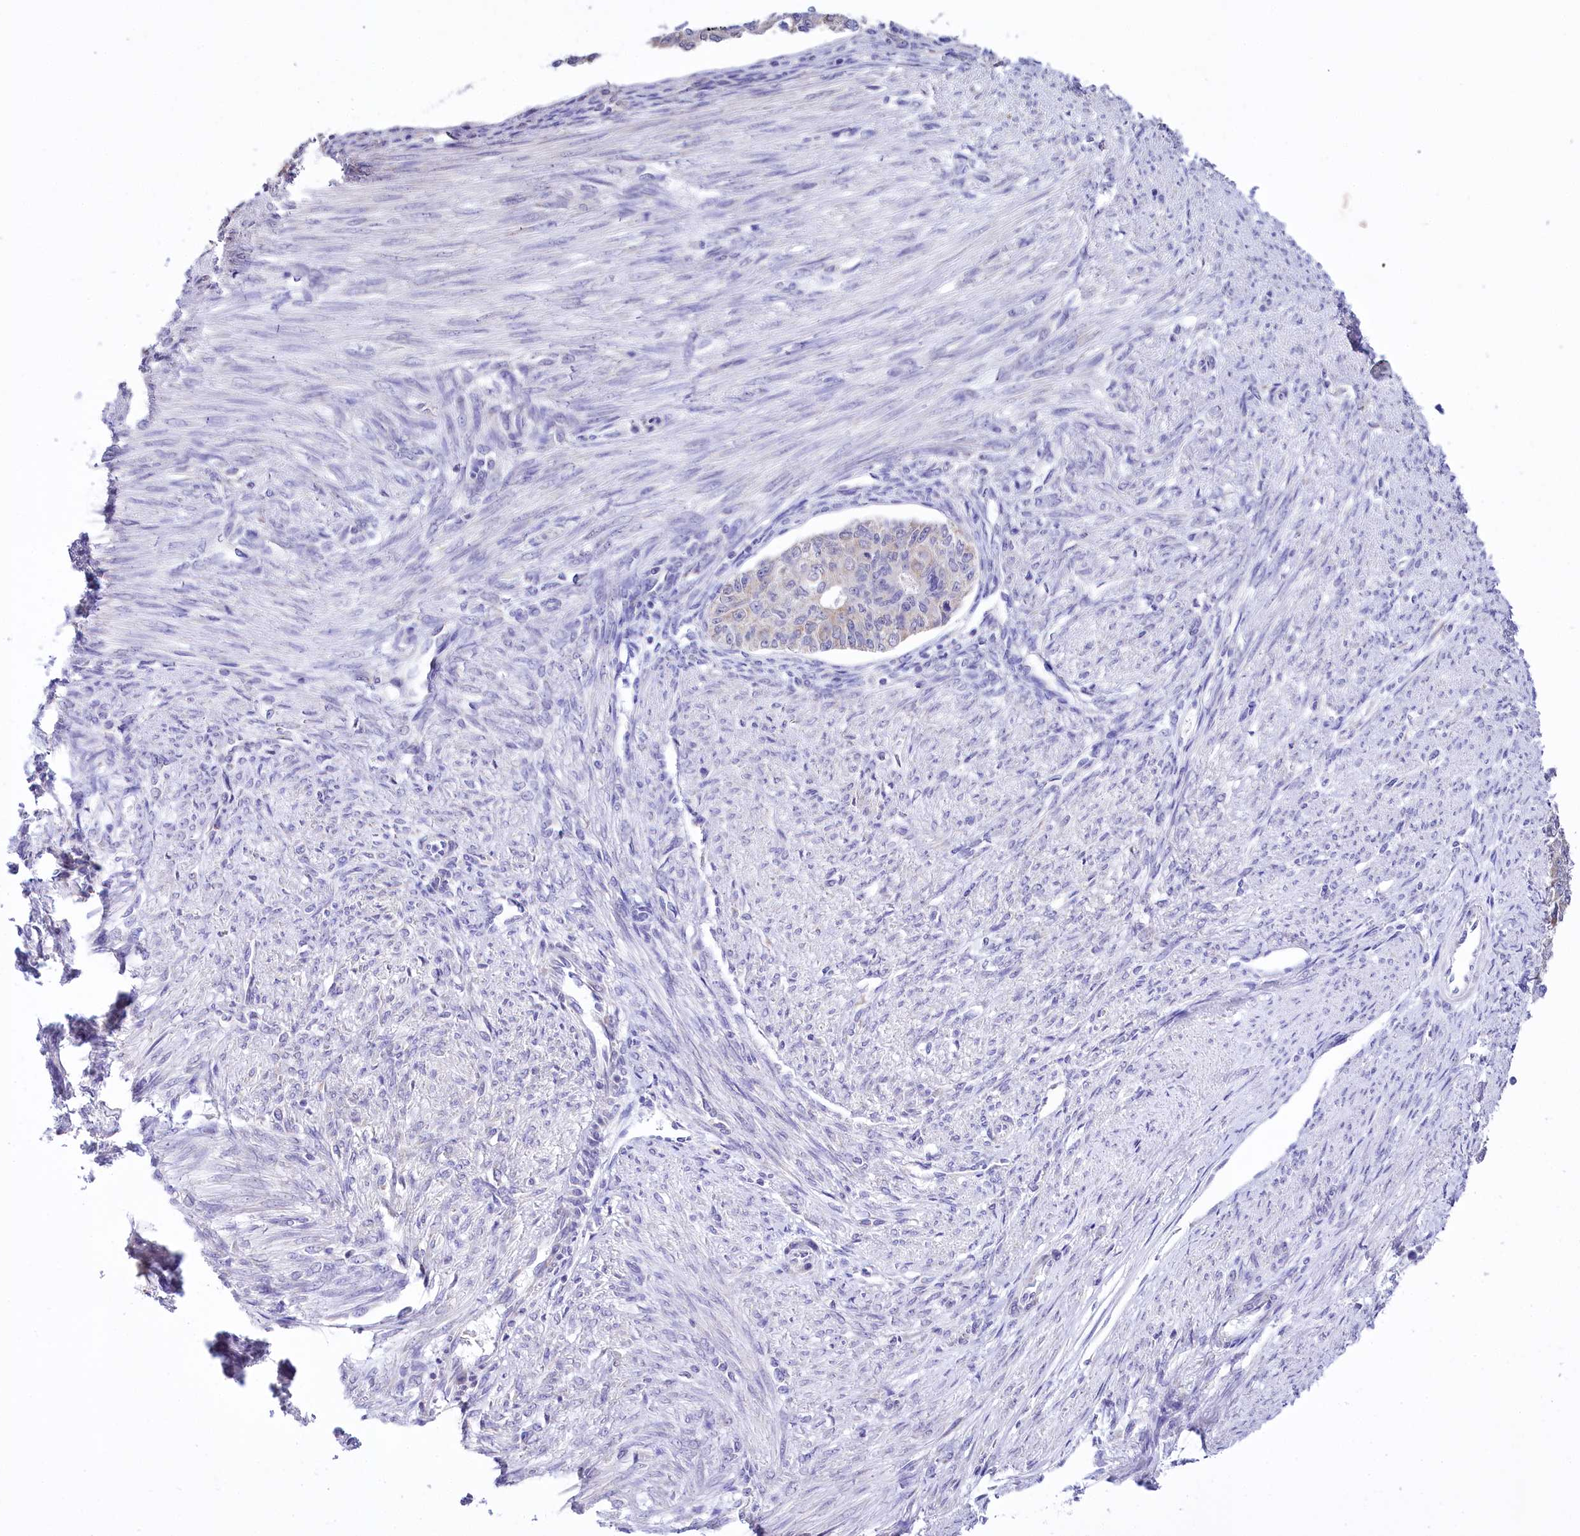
{"staining": {"intensity": "weak", "quantity": "<25%", "location": "cytoplasmic/membranous"}, "tissue": "endometrial cancer", "cell_type": "Tumor cells", "image_type": "cancer", "snomed": [{"axis": "morphology", "description": "Adenocarcinoma, NOS"}, {"axis": "topography", "description": "Endometrium"}], "caption": "Immunohistochemistry (IHC) of human endometrial cancer shows no positivity in tumor cells. The staining is performed using DAB brown chromogen with nuclei counter-stained in using hematoxylin.", "gene": "SPATS2", "patient": {"sex": "female", "age": 32}}